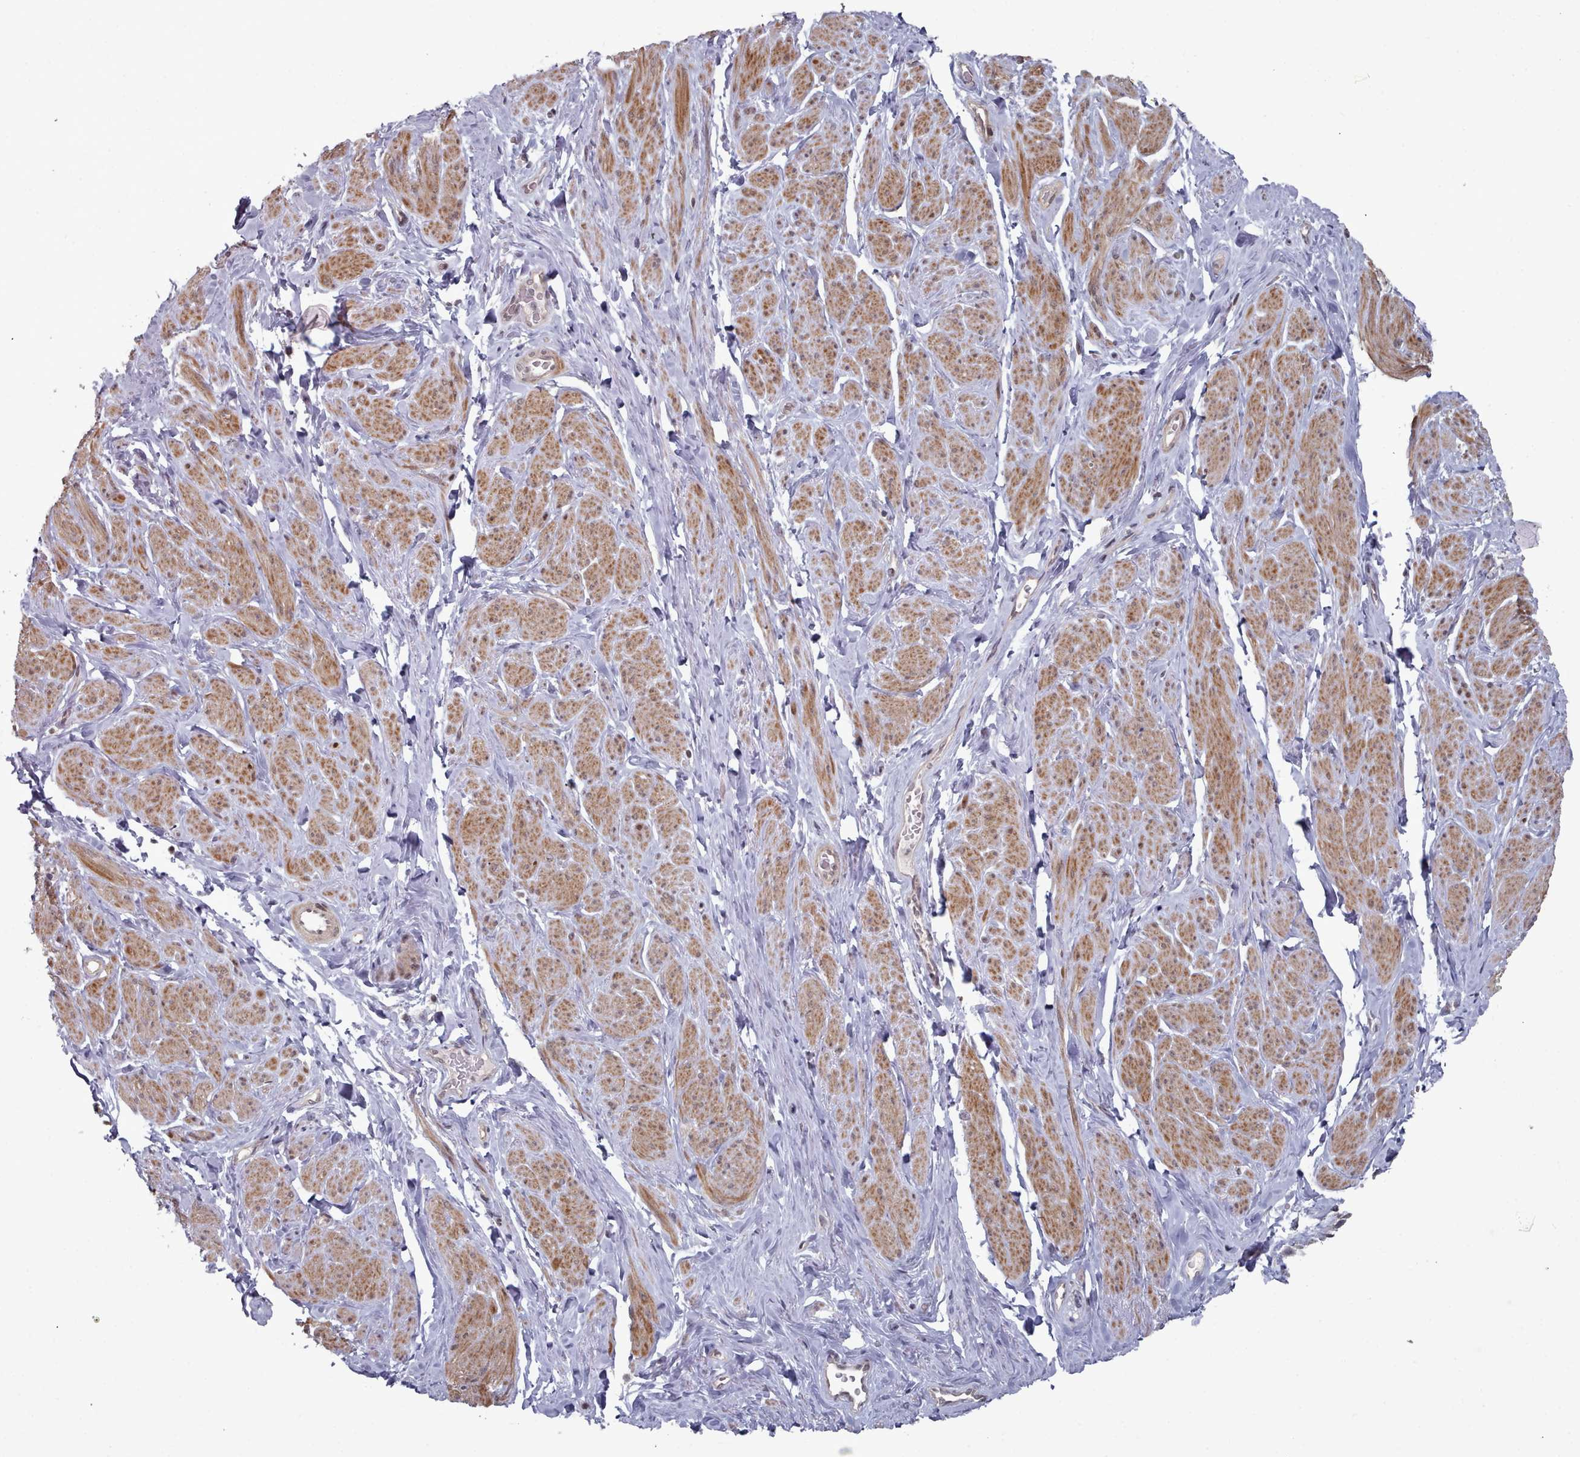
{"staining": {"intensity": "moderate", "quantity": ">75%", "location": "cytoplasmic/membranous"}, "tissue": "smooth muscle", "cell_type": "Smooth muscle cells", "image_type": "normal", "snomed": [{"axis": "morphology", "description": "Normal tissue, NOS"}, {"axis": "topography", "description": "Smooth muscle"}, {"axis": "topography", "description": "Peripheral nerve tissue"}], "caption": "There is medium levels of moderate cytoplasmic/membranous staining in smooth muscle cells of benign smooth muscle, as demonstrated by immunohistochemical staining (brown color).", "gene": "HYAL3", "patient": {"sex": "male", "age": 69}}